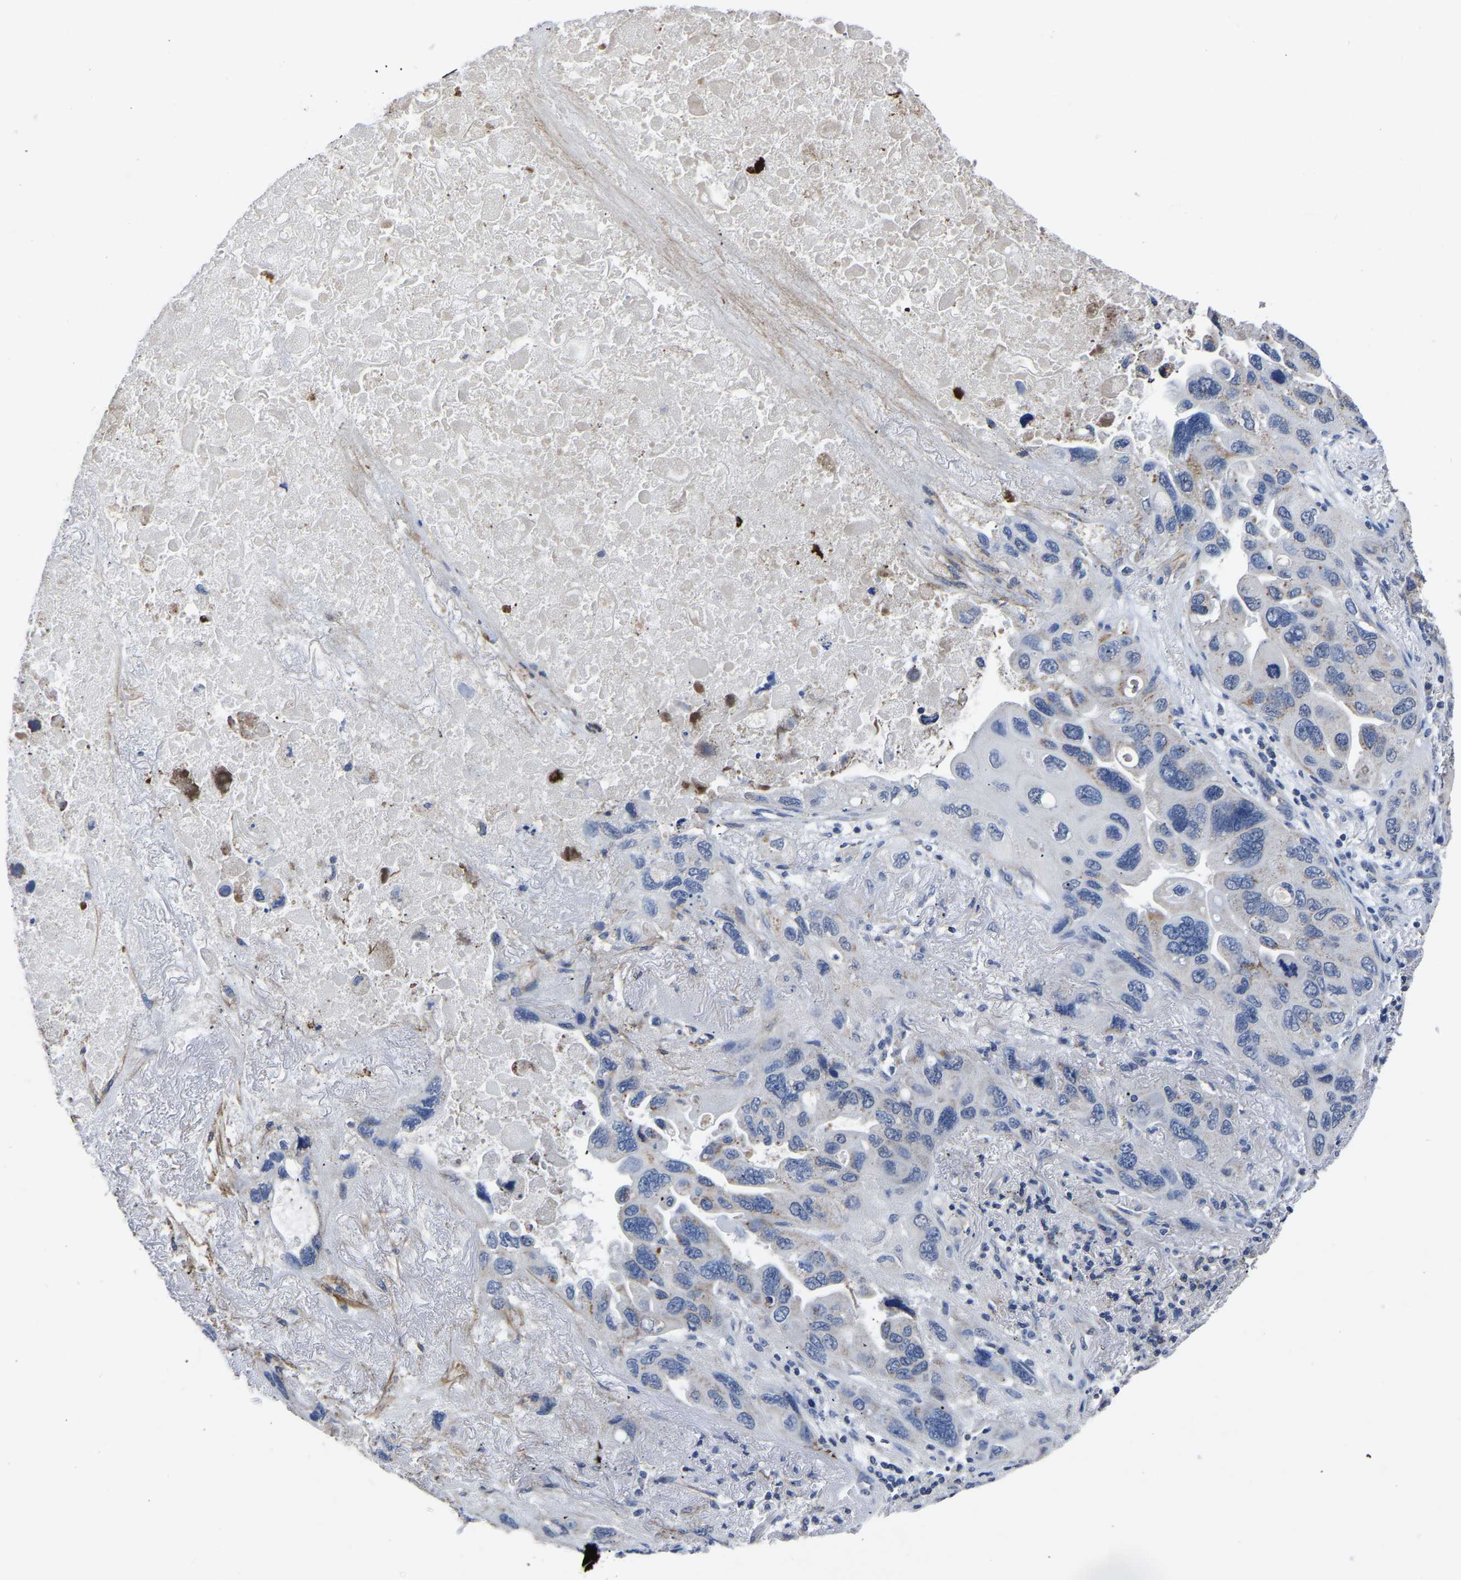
{"staining": {"intensity": "negative", "quantity": "none", "location": "none"}, "tissue": "lung cancer", "cell_type": "Tumor cells", "image_type": "cancer", "snomed": [{"axis": "morphology", "description": "Squamous cell carcinoma, NOS"}, {"axis": "topography", "description": "Lung"}], "caption": "Squamous cell carcinoma (lung) was stained to show a protein in brown. There is no significant staining in tumor cells.", "gene": "FGD5", "patient": {"sex": "female", "age": 73}}